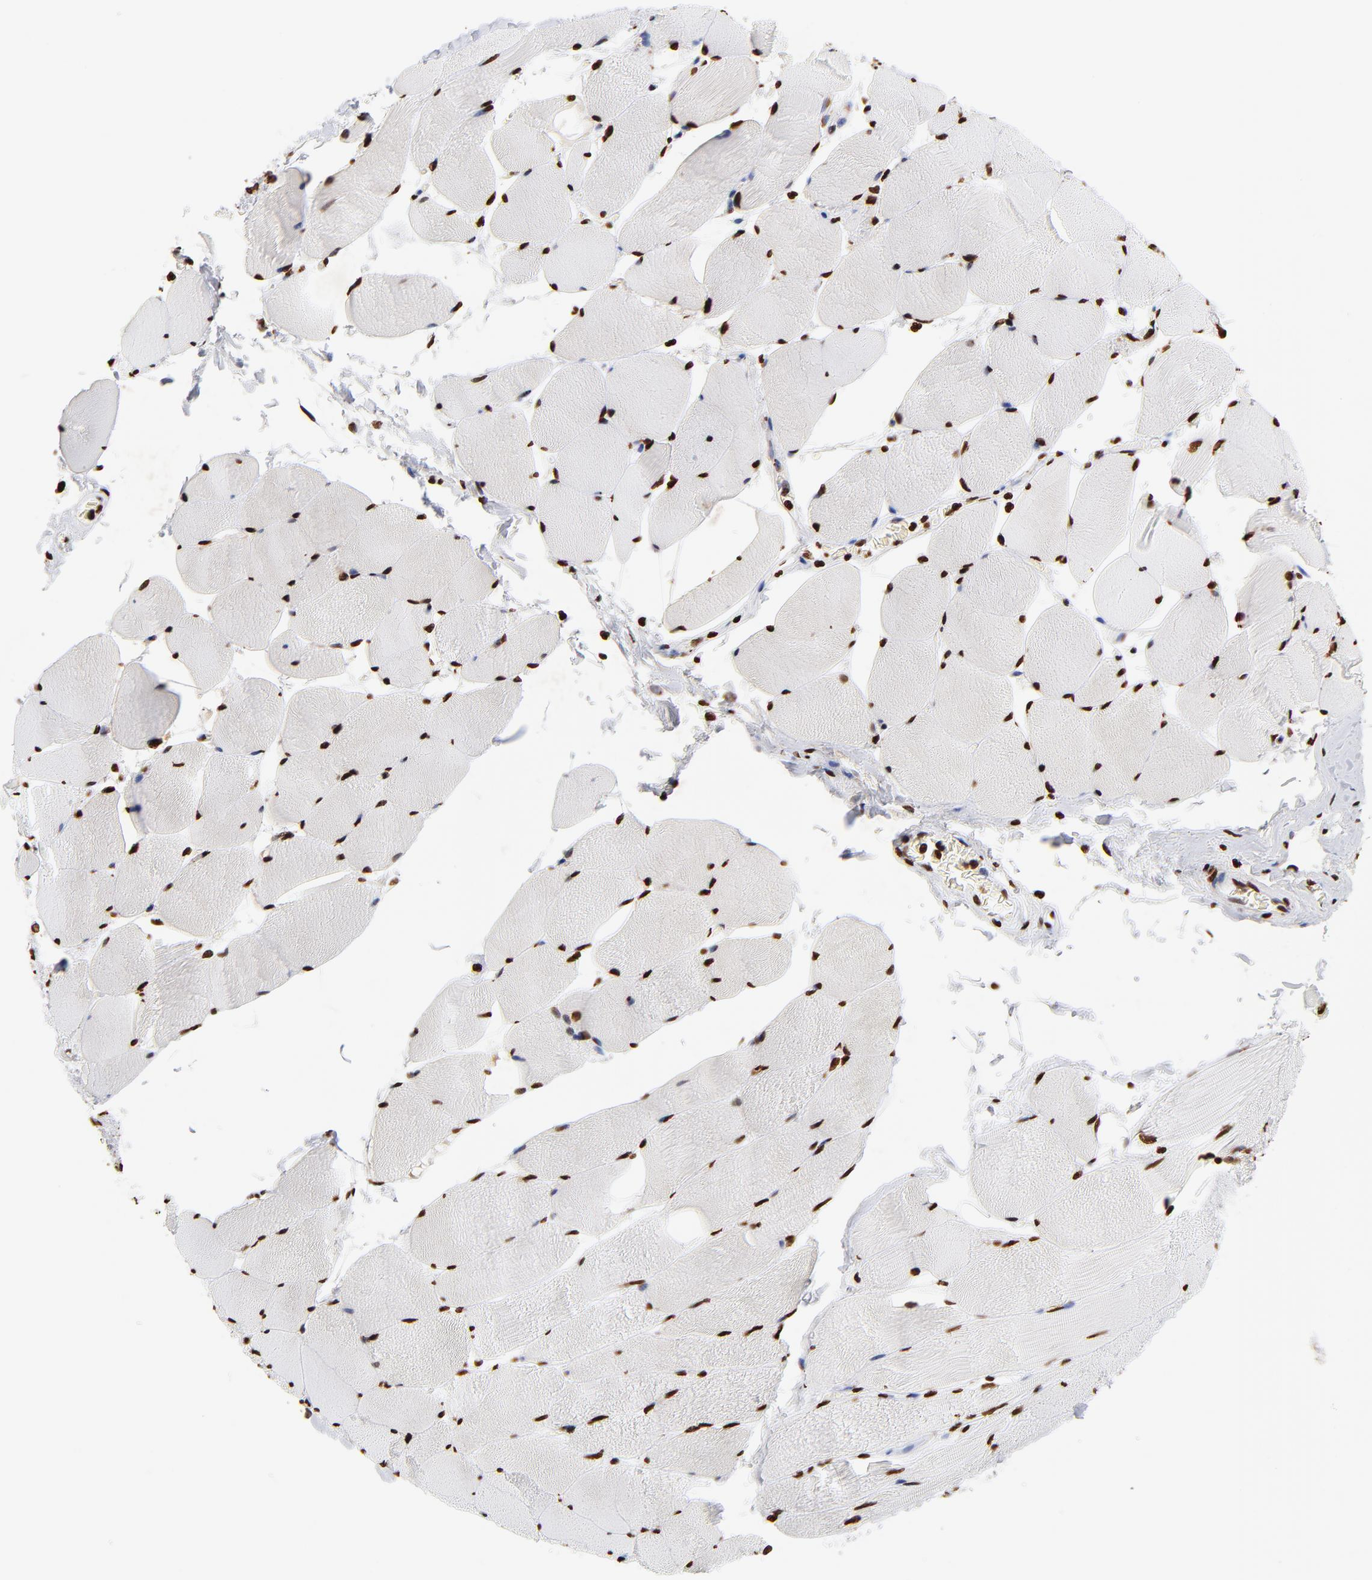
{"staining": {"intensity": "strong", "quantity": ">75%", "location": "nuclear"}, "tissue": "skeletal muscle", "cell_type": "Myocytes", "image_type": "normal", "snomed": [{"axis": "morphology", "description": "Normal tissue, NOS"}, {"axis": "topography", "description": "Skeletal muscle"}], "caption": "Protein analysis of normal skeletal muscle reveals strong nuclear positivity in about >75% of myocytes. The staining is performed using DAB brown chromogen to label protein expression. The nuclei are counter-stained blue using hematoxylin.", "gene": "FBH1", "patient": {"sex": "male", "age": 62}}